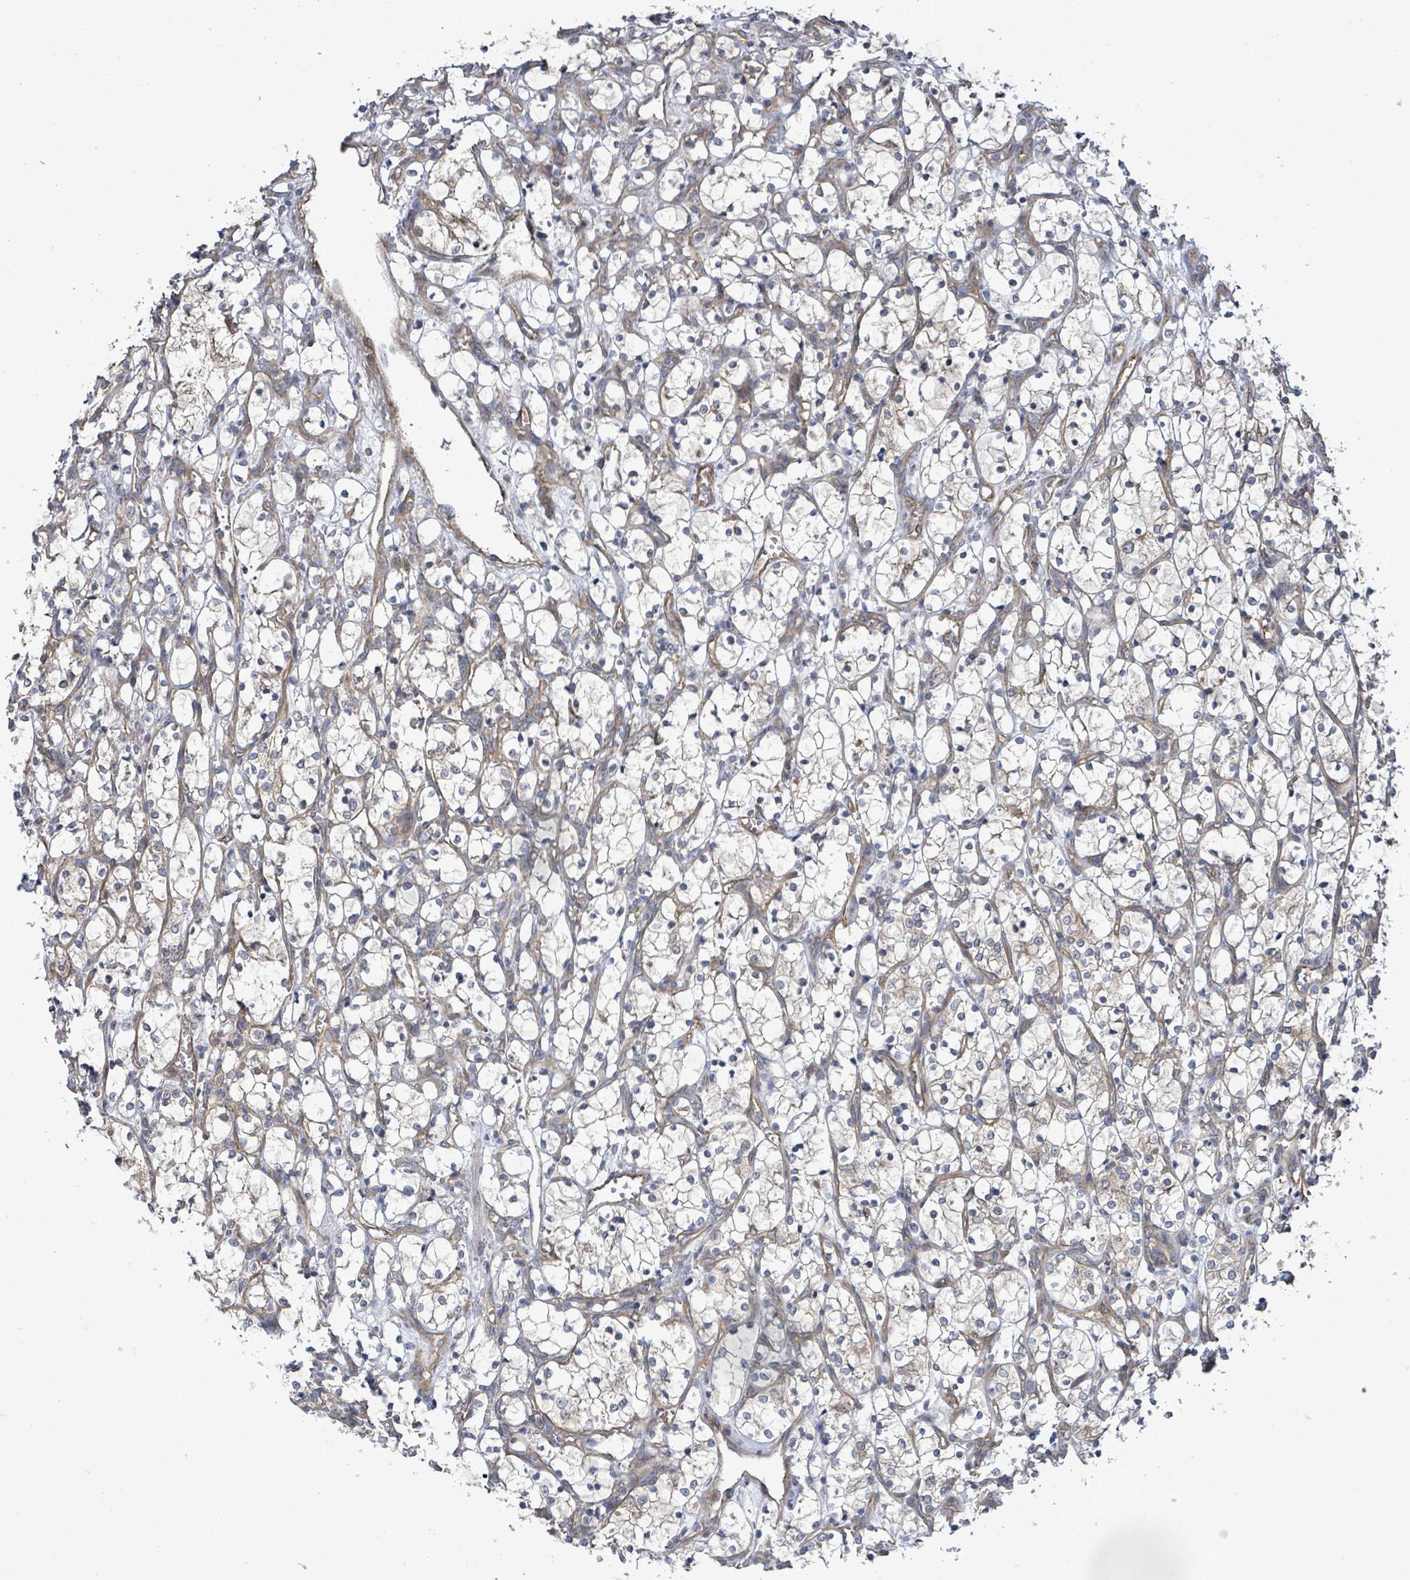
{"staining": {"intensity": "weak", "quantity": "<25%", "location": "cytoplasmic/membranous"}, "tissue": "renal cancer", "cell_type": "Tumor cells", "image_type": "cancer", "snomed": [{"axis": "morphology", "description": "Adenocarcinoma, NOS"}, {"axis": "topography", "description": "Kidney"}], "caption": "Renal adenocarcinoma was stained to show a protein in brown. There is no significant positivity in tumor cells.", "gene": "KBTBD11", "patient": {"sex": "female", "age": 69}}